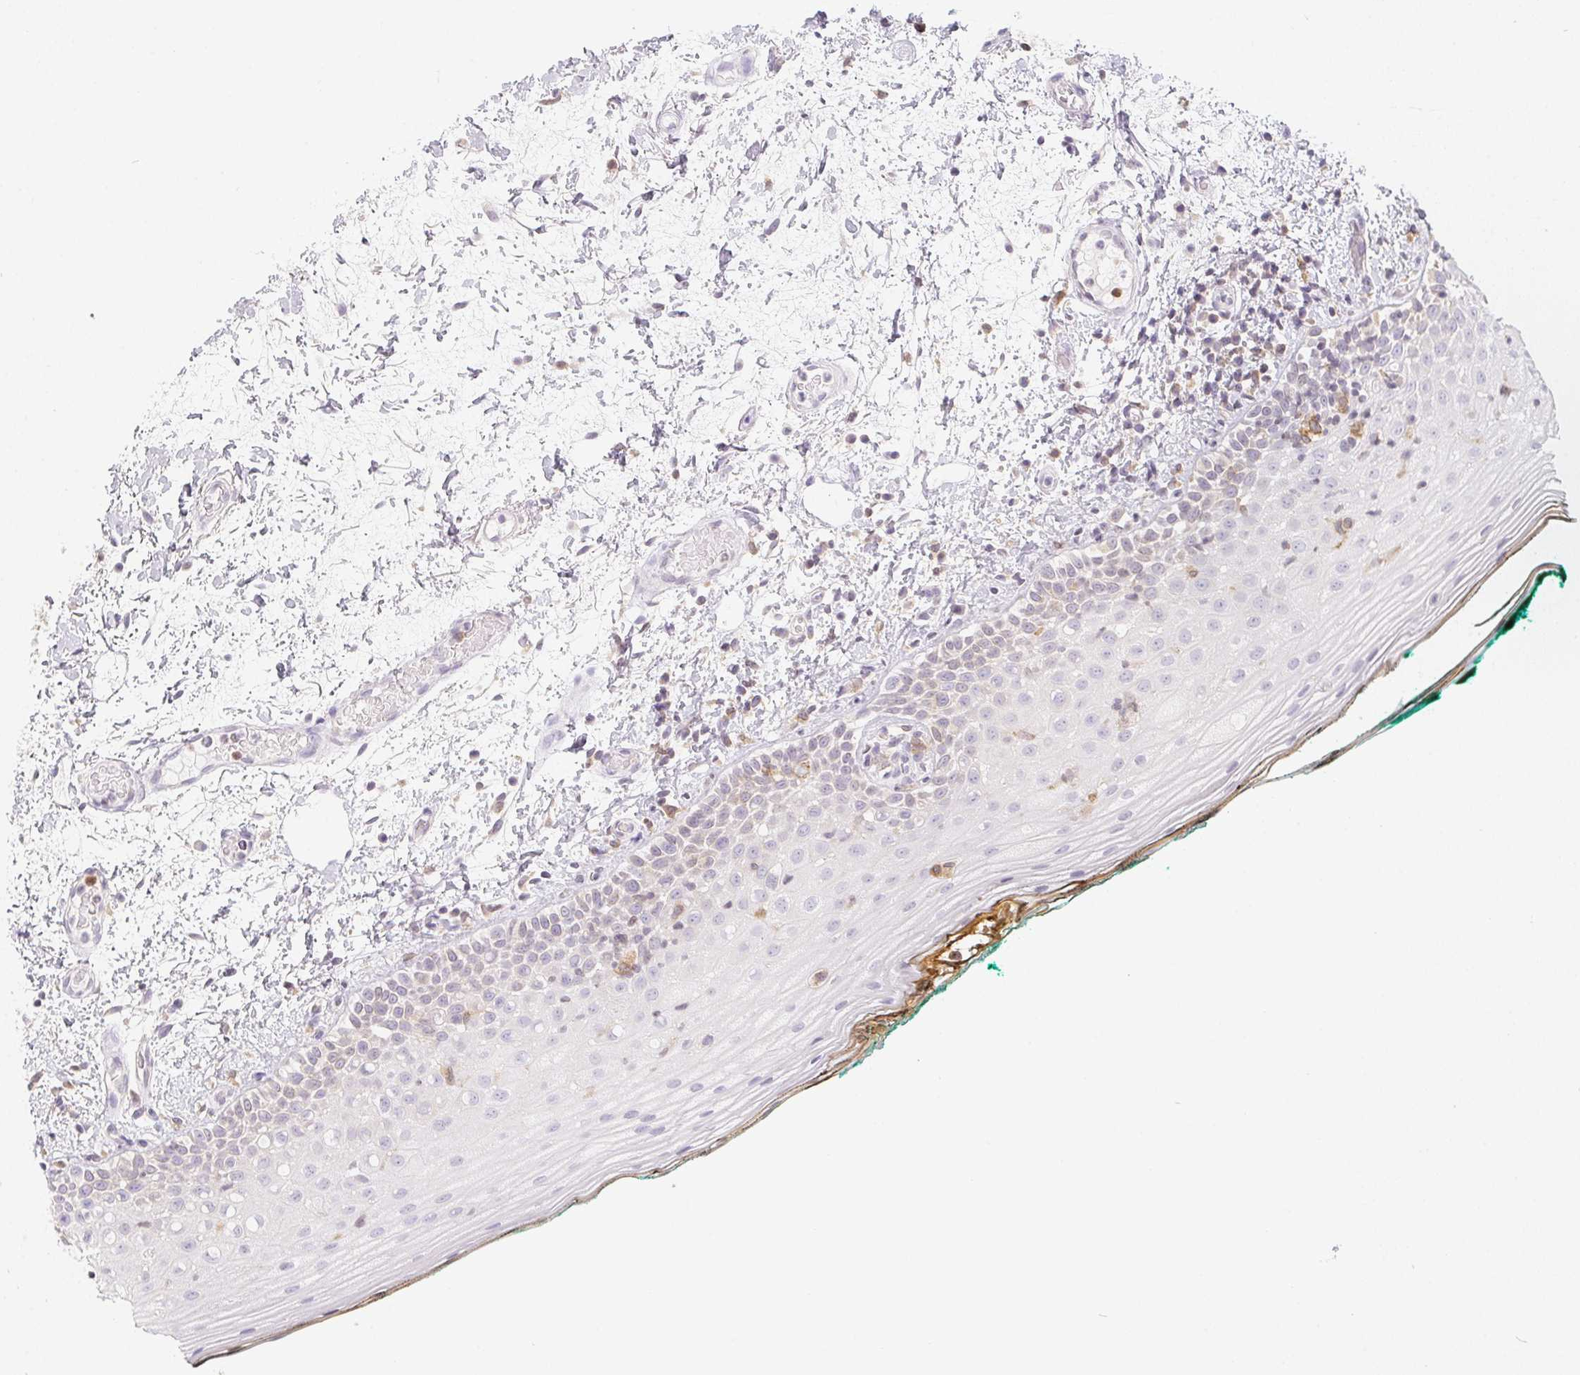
{"staining": {"intensity": "negative", "quantity": "none", "location": "none"}, "tissue": "oral mucosa", "cell_type": "Squamous epithelial cells", "image_type": "normal", "snomed": [{"axis": "morphology", "description": "Normal tissue, NOS"}, {"axis": "topography", "description": "Oral tissue"}], "caption": "This is an immunohistochemistry micrograph of benign human oral mucosa. There is no expression in squamous epithelial cells.", "gene": "SOAT1", "patient": {"sex": "female", "age": 83}}